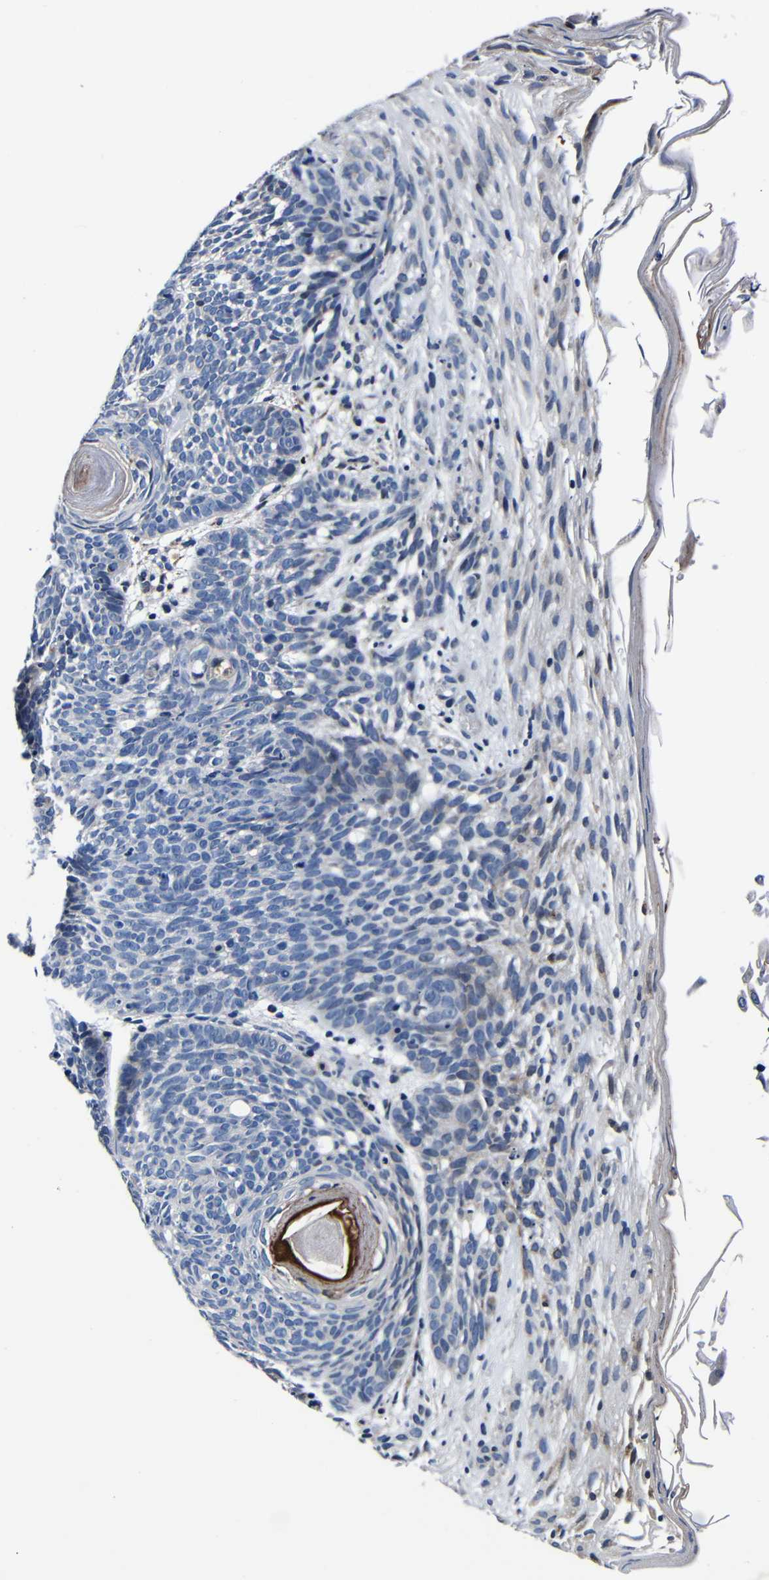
{"staining": {"intensity": "negative", "quantity": "none", "location": "none"}, "tissue": "skin cancer", "cell_type": "Tumor cells", "image_type": "cancer", "snomed": [{"axis": "morphology", "description": "Basal cell carcinoma"}, {"axis": "topography", "description": "Skin"}], "caption": "IHC image of human skin cancer (basal cell carcinoma) stained for a protein (brown), which demonstrates no staining in tumor cells. (DAB immunohistochemistry with hematoxylin counter stain).", "gene": "DEPP1", "patient": {"sex": "female", "age": 70}}